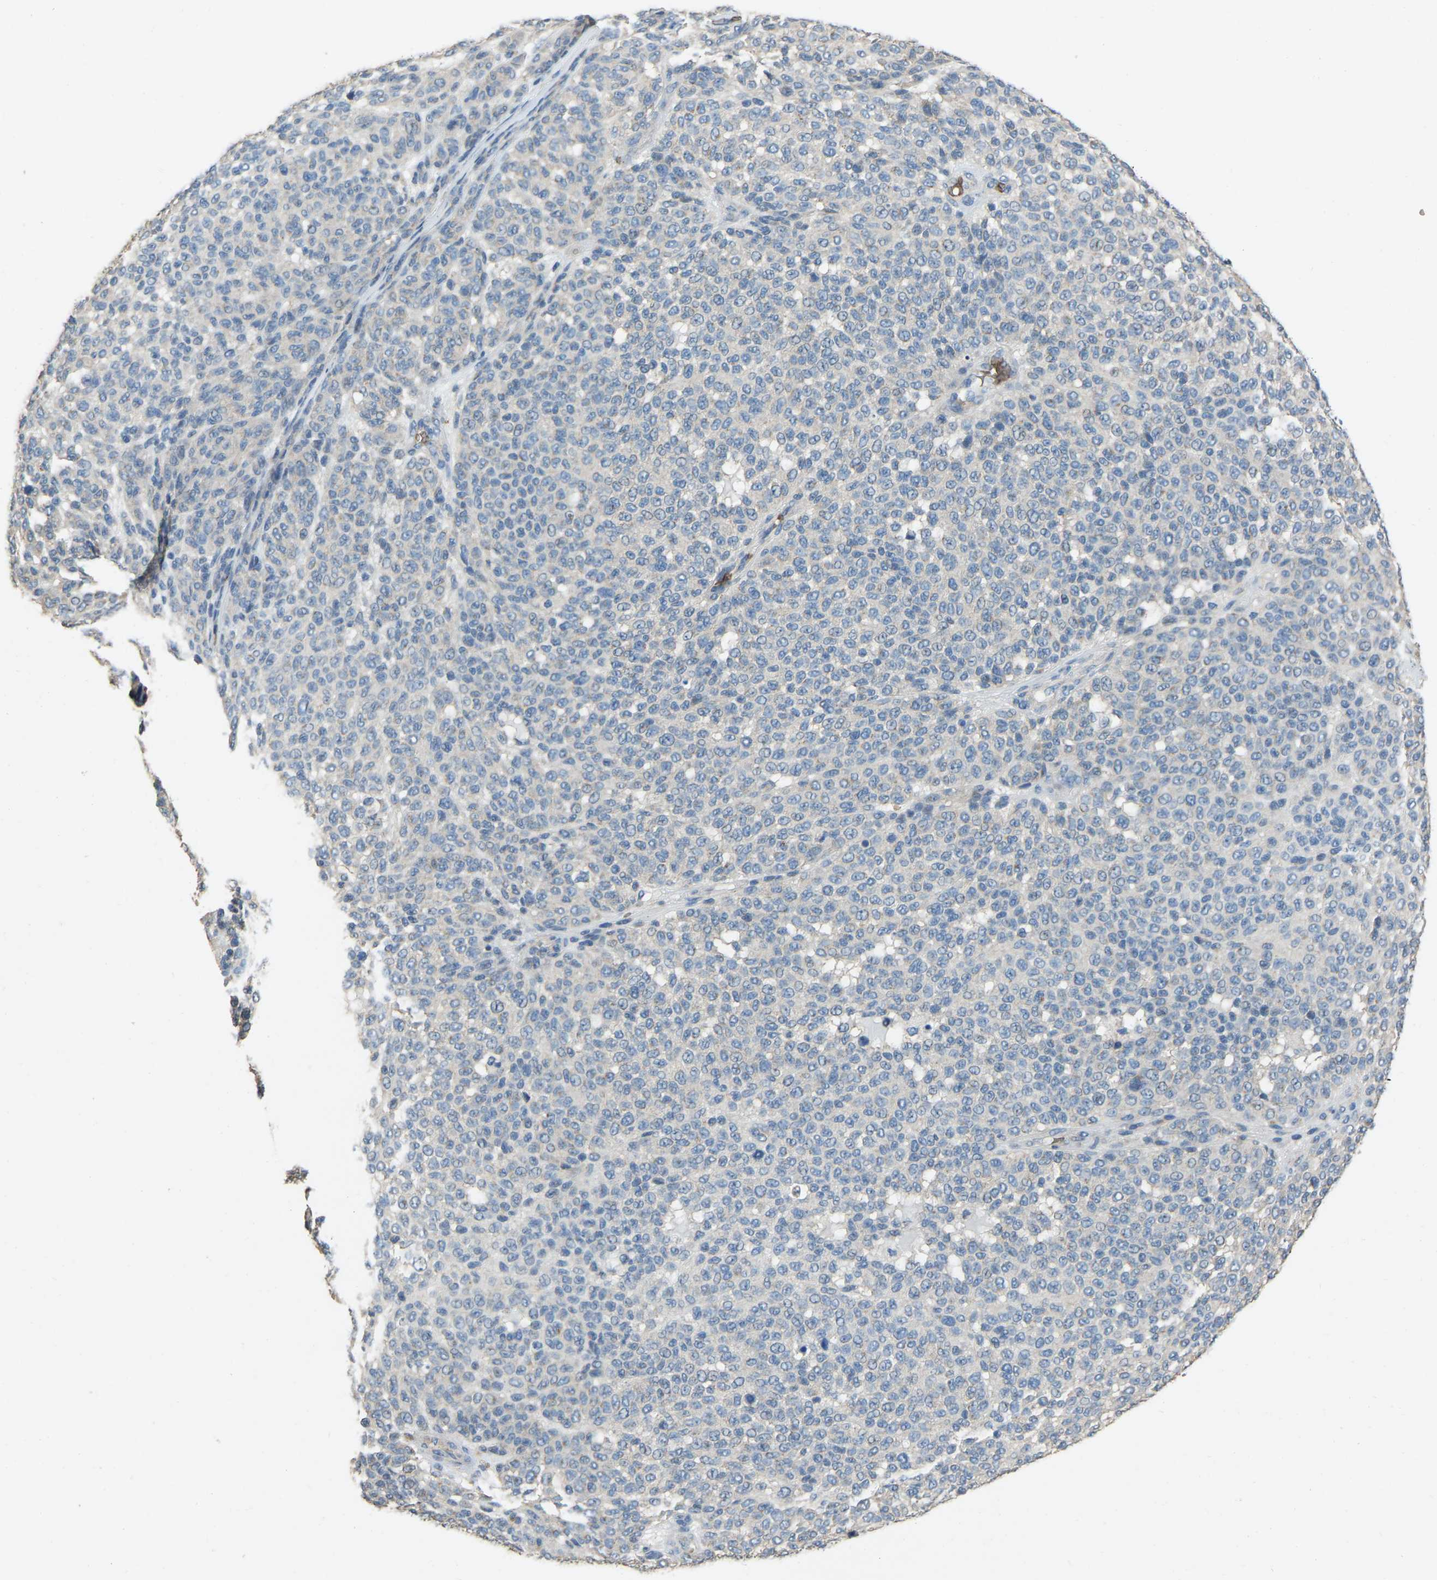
{"staining": {"intensity": "moderate", "quantity": "<25%", "location": "cytoplasmic/membranous"}, "tissue": "melanoma", "cell_type": "Tumor cells", "image_type": "cancer", "snomed": [{"axis": "morphology", "description": "Malignant melanoma, NOS"}, {"axis": "topography", "description": "Skin"}], "caption": "Moderate cytoplasmic/membranous protein staining is identified in about <25% of tumor cells in malignant melanoma.", "gene": "CFAP298", "patient": {"sex": "male", "age": 59}}